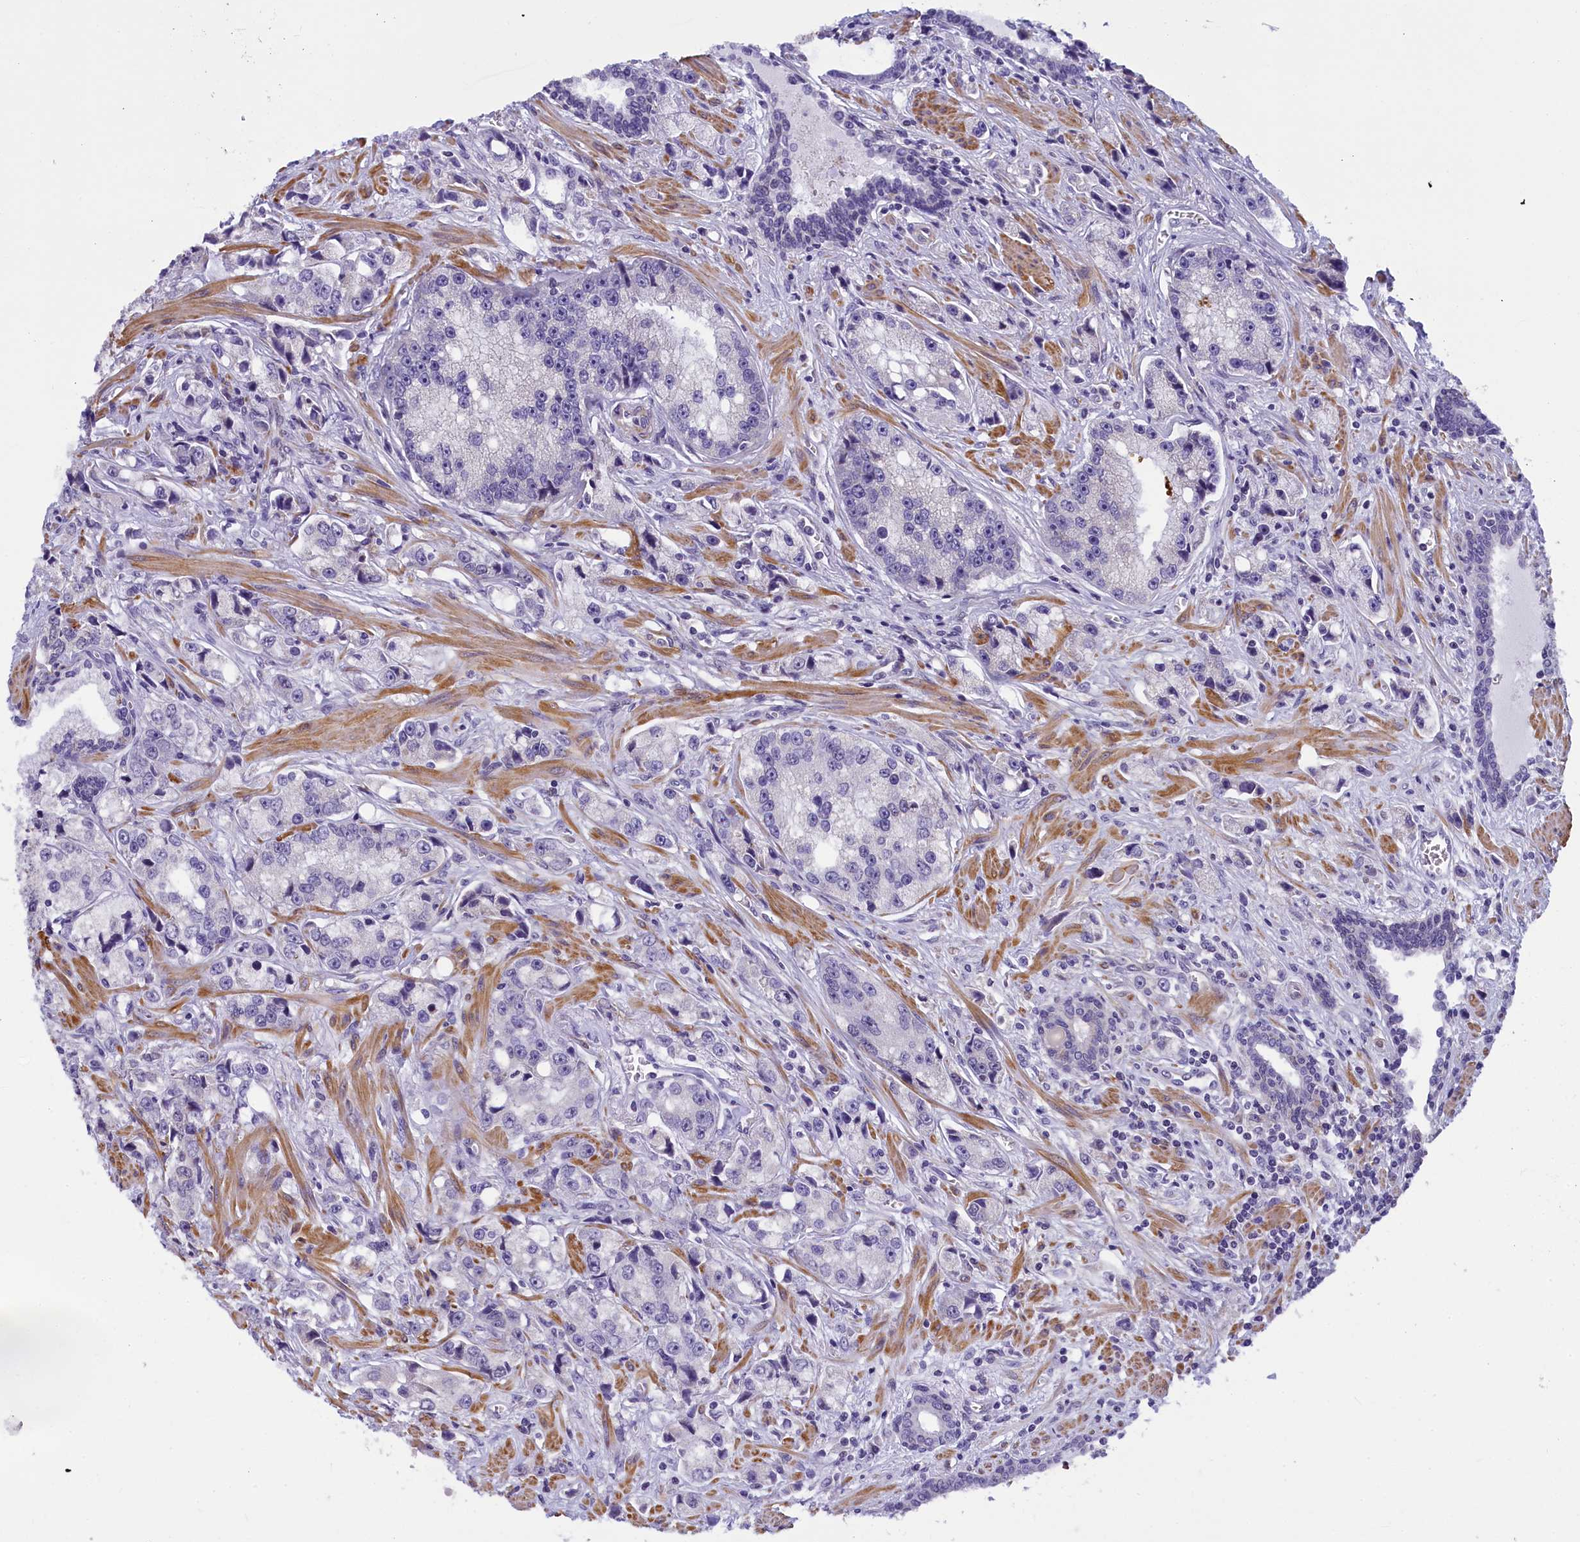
{"staining": {"intensity": "negative", "quantity": "none", "location": "none"}, "tissue": "prostate cancer", "cell_type": "Tumor cells", "image_type": "cancer", "snomed": [{"axis": "morphology", "description": "Adenocarcinoma, High grade"}, {"axis": "topography", "description": "Prostate"}], "caption": "High magnification brightfield microscopy of prostate cancer (high-grade adenocarcinoma) stained with DAB (brown) and counterstained with hematoxylin (blue): tumor cells show no significant staining.", "gene": "IGSF6", "patient": {"sex": "male", "age": 74}}